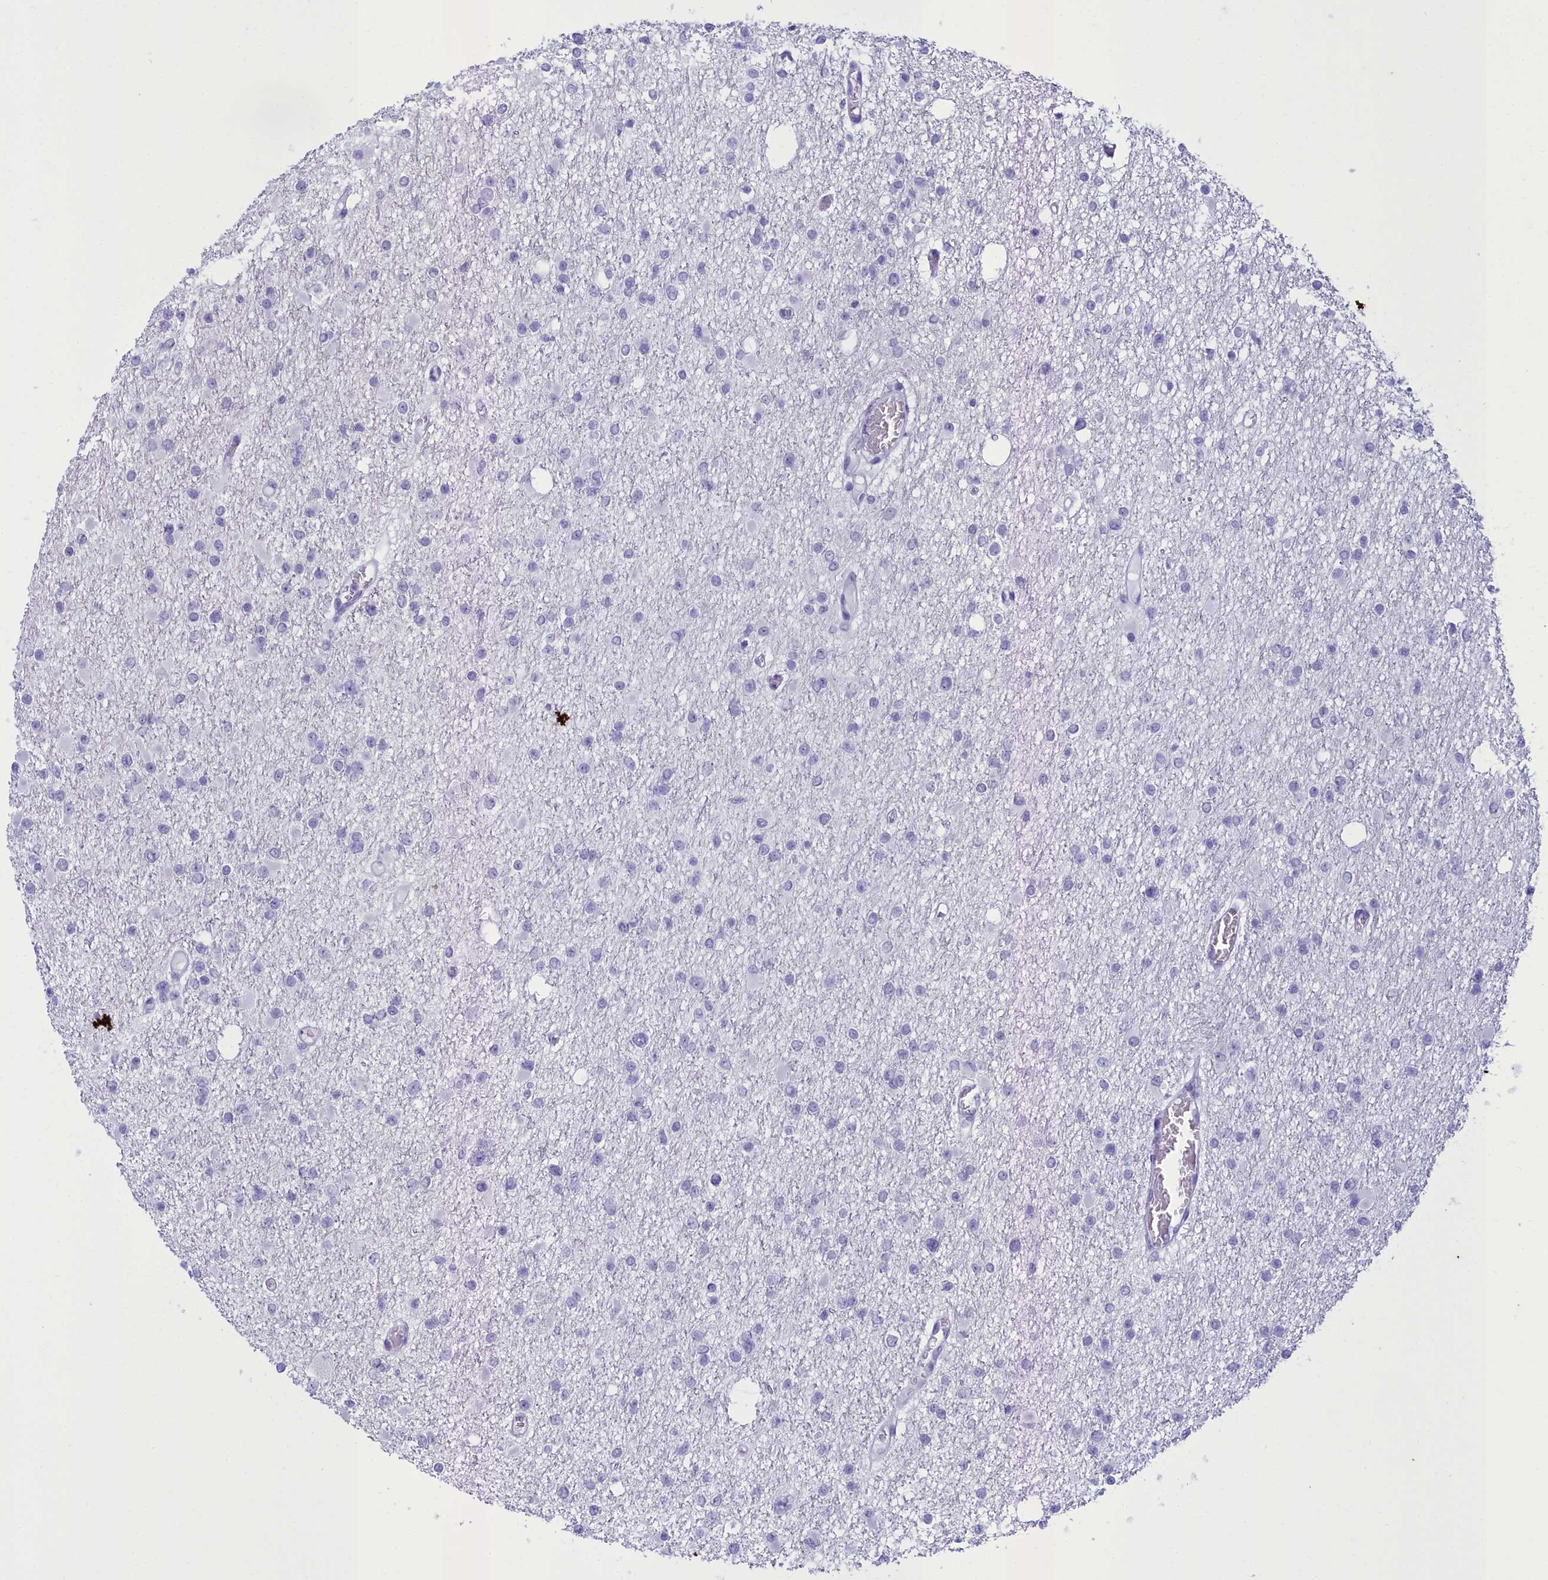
{"staining": {"intensity": "negative", "quantity": "none", "location": "none"}, "tissue": "glioma", "cell_type": "Tumor cells", "image_type": "cancer", "snomed": [{"axis": "morphology", "description": "Glioma, malignant, Low grade"}, {"axis": "topography", "description": "Brain"}], "caption": "A high-resolution photomicrograph shows immunohistochemistry staining of glioma, which exhibits no significant staining in tumor cells. Brightfield microscopy of immunohistochemistry stained with DAB (3,3'-diaminobenzidine) (brown) and hematoxylin (blue), captured at high magnification.", "gene": "CEACAM19", "patient": {"sex": "female", "age": 22}}